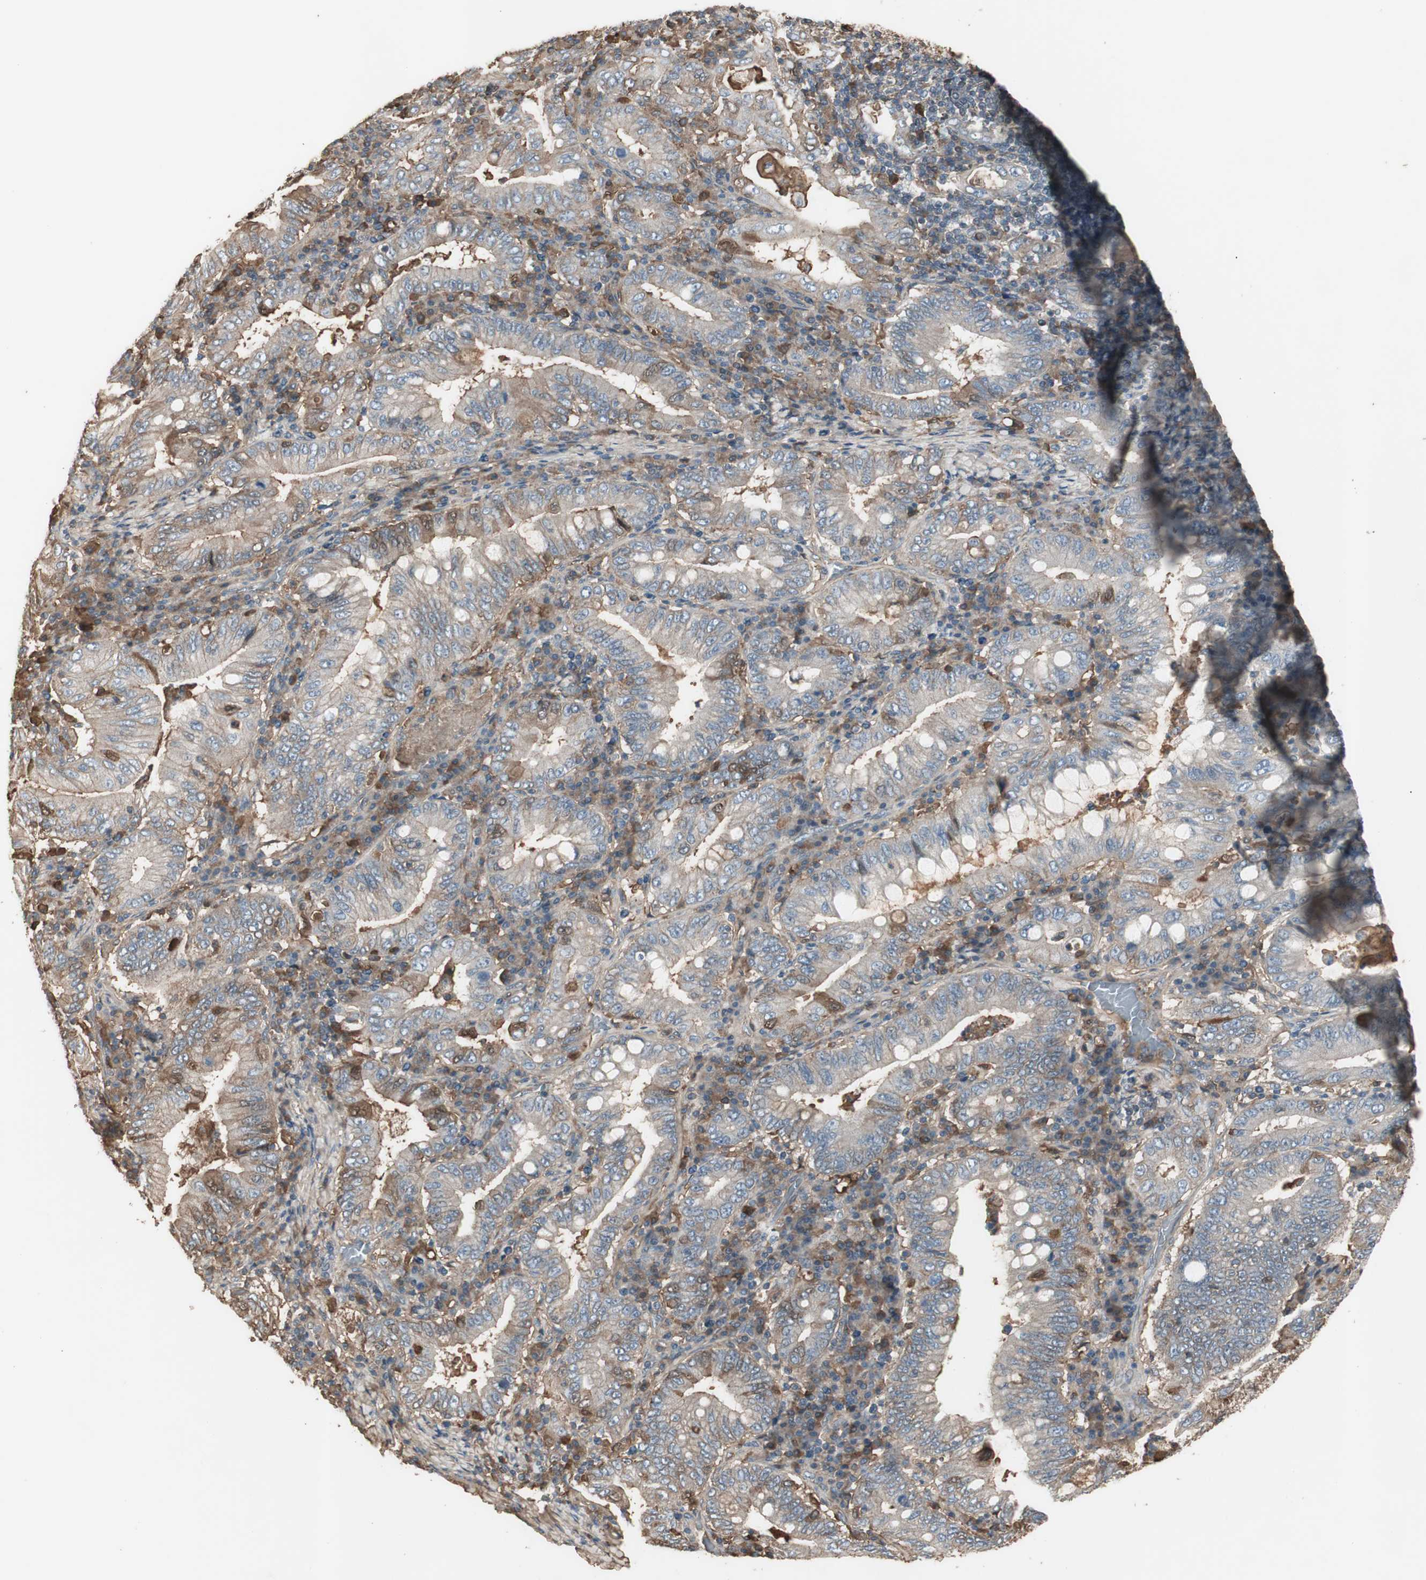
{"staining": {"intensity": "negative", "quantity": "none", "location": "none"}, "tissue": "stomach cancer", "cell_type": "Tumor cells", "image_type": "cancer", "snomed": [{"axis": "morphology", "description": "Normal tissue, NOS"}, {"axis": "morphology", "description": "Adenocarcinoma, NOS"}, {"axis": "topography", "description": "Esophagus"}, {"axis": "topography", "description": "Stomach, upper"}, {"axis": "topography", "description": "Peripheral nerve tissue"}], "caption": "Immunohistochemistry (IHC) of human adenocarcinoma (stomach) exhibits no staining in tumor cells.", "gene": "MMP14", "patient": {"sex": "male", "age": 62}}